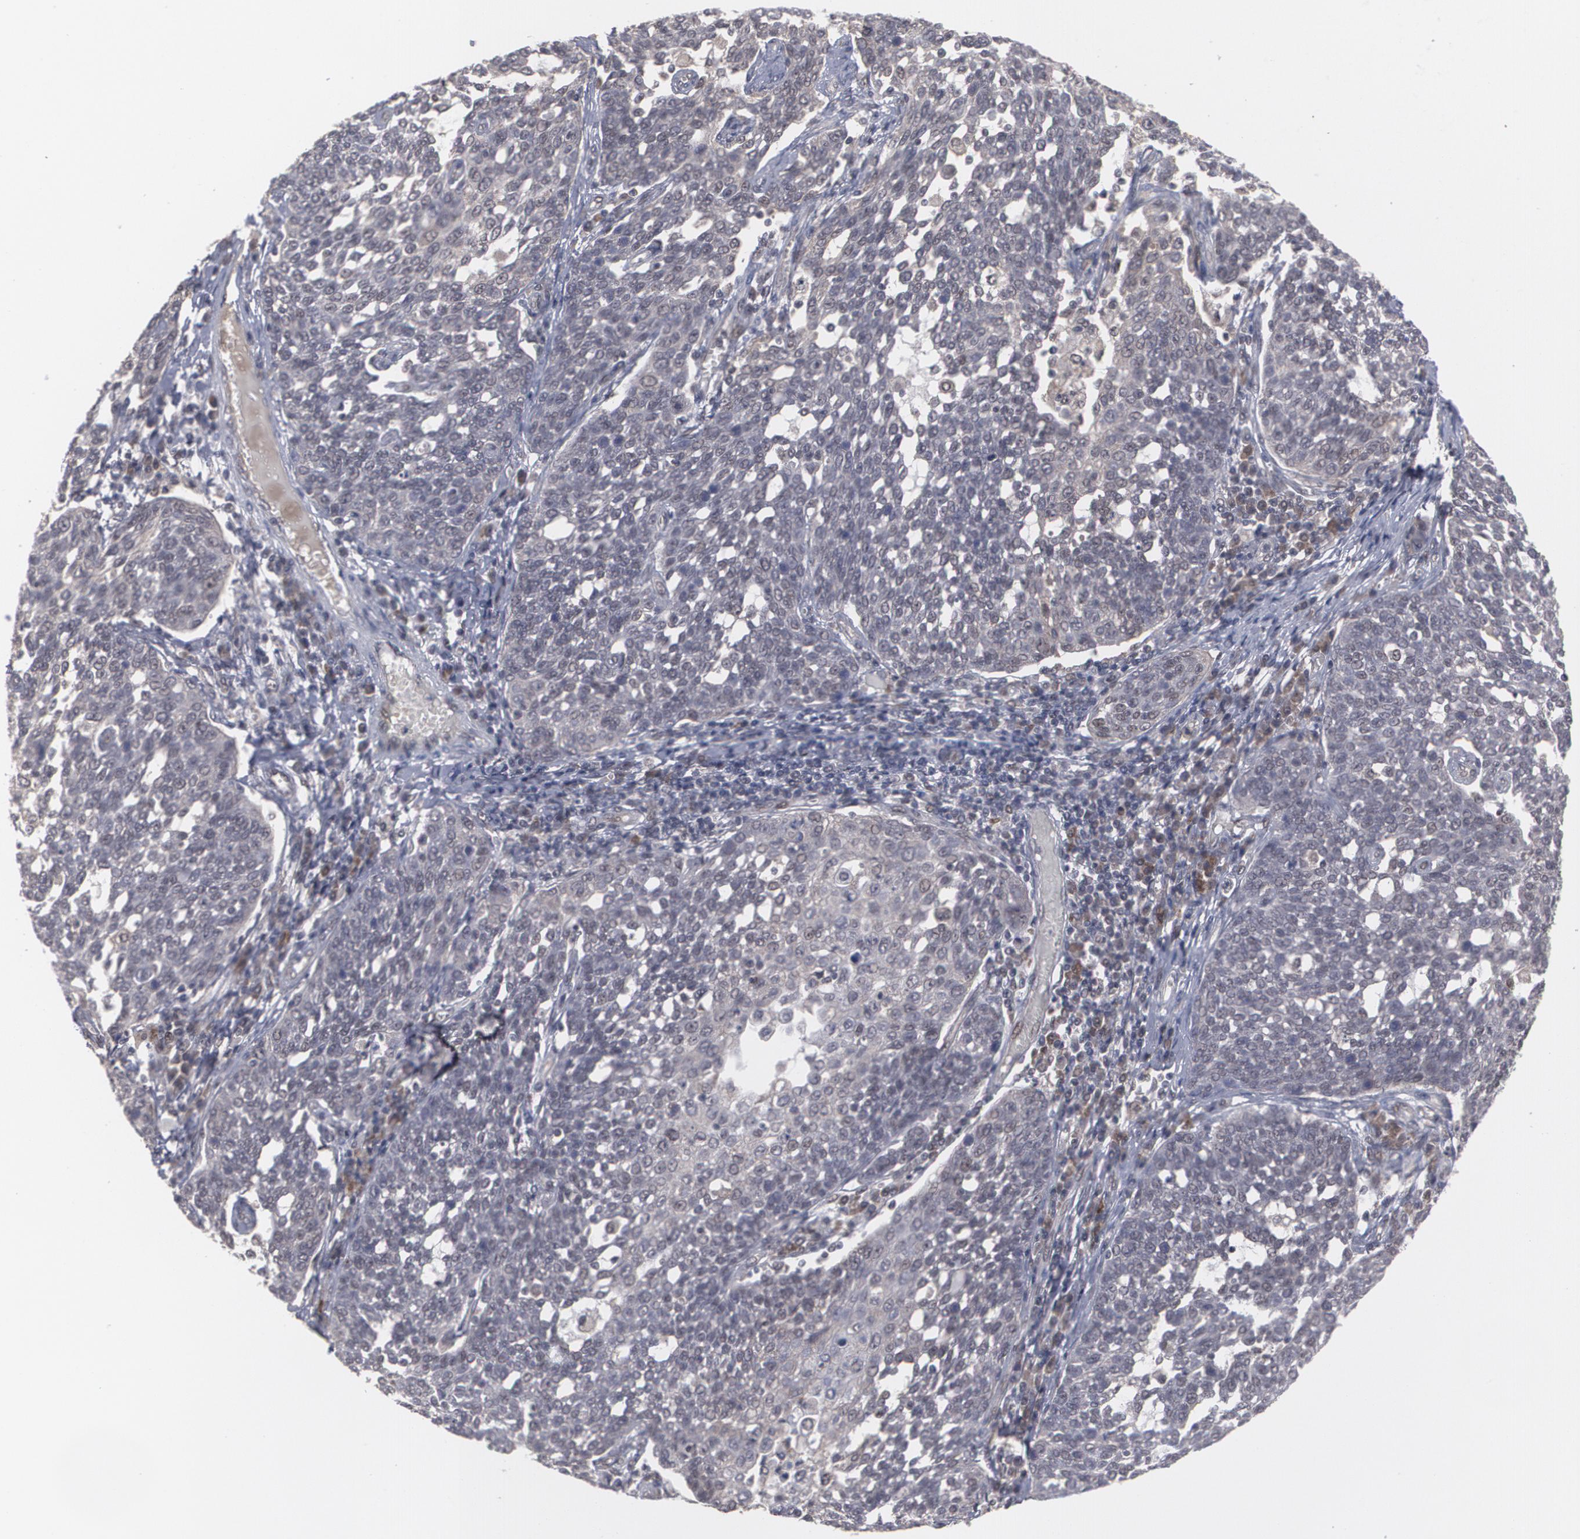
{"staining": {"intensity": "moderate", "quantity": ">75%", "location": "nuclear"}, "tissue": "cervical cancer", "cell_type": "Tumor cells", "image_type": "cancer", "snomed": [{"axis": "morphology", "description": "Squamous cell carcinoma, NOS"}, {"axis": "topography", "description": "Cervix"}], "caption": "Immunohistochemistry (IHC) photomicrograph of cervical cancer (squamous cell carcinoma) stained for a protein (brown), which displays medium levels of moderate nuclear staining in approximately >75% of tumor cells.", "gene": "INTS6", "patient": {"sex": "female", "age": 34}}